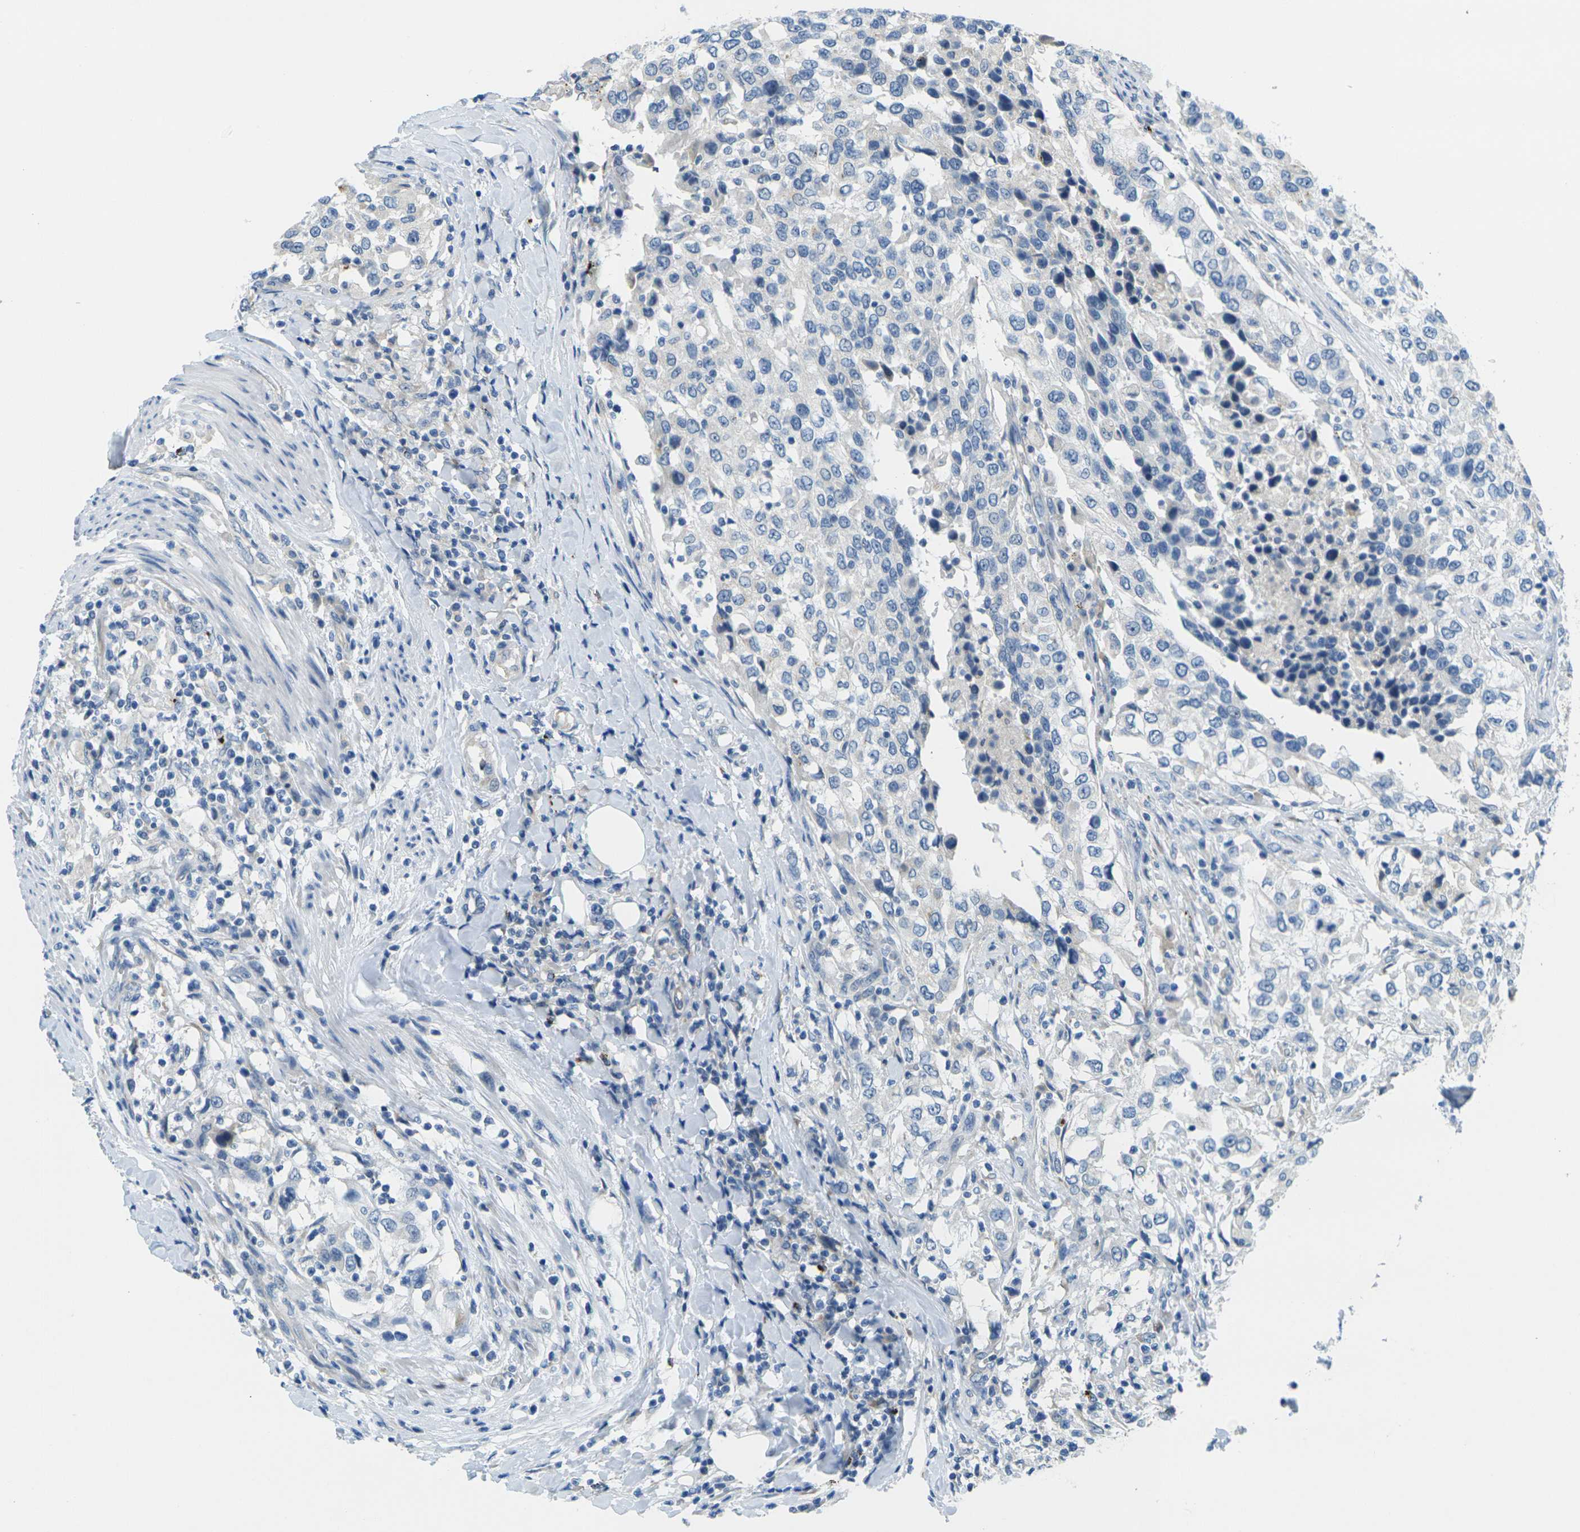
{"staining": {"intensity": "negative", "quantity": "none", "location": "none"}, "tissue": "urothelial cancer", "cell_type": "Tumor cells", "image_type": "cancer", "snomed": [{"axis": "morphology", "description": "Urothelial carcinoma, High grade"}, {"axis": "topography", "description": "Urinary bladder"}], "caption": "Immunohistochemistry of urothelial carcinoma (high-grade) reveals no staining in tumor cells. (DAB (3,3'-diaminobenzidine) IHC, high magnification).", "gene": "CYP2C8", "patient": {"sex": "female", "age": 56}}